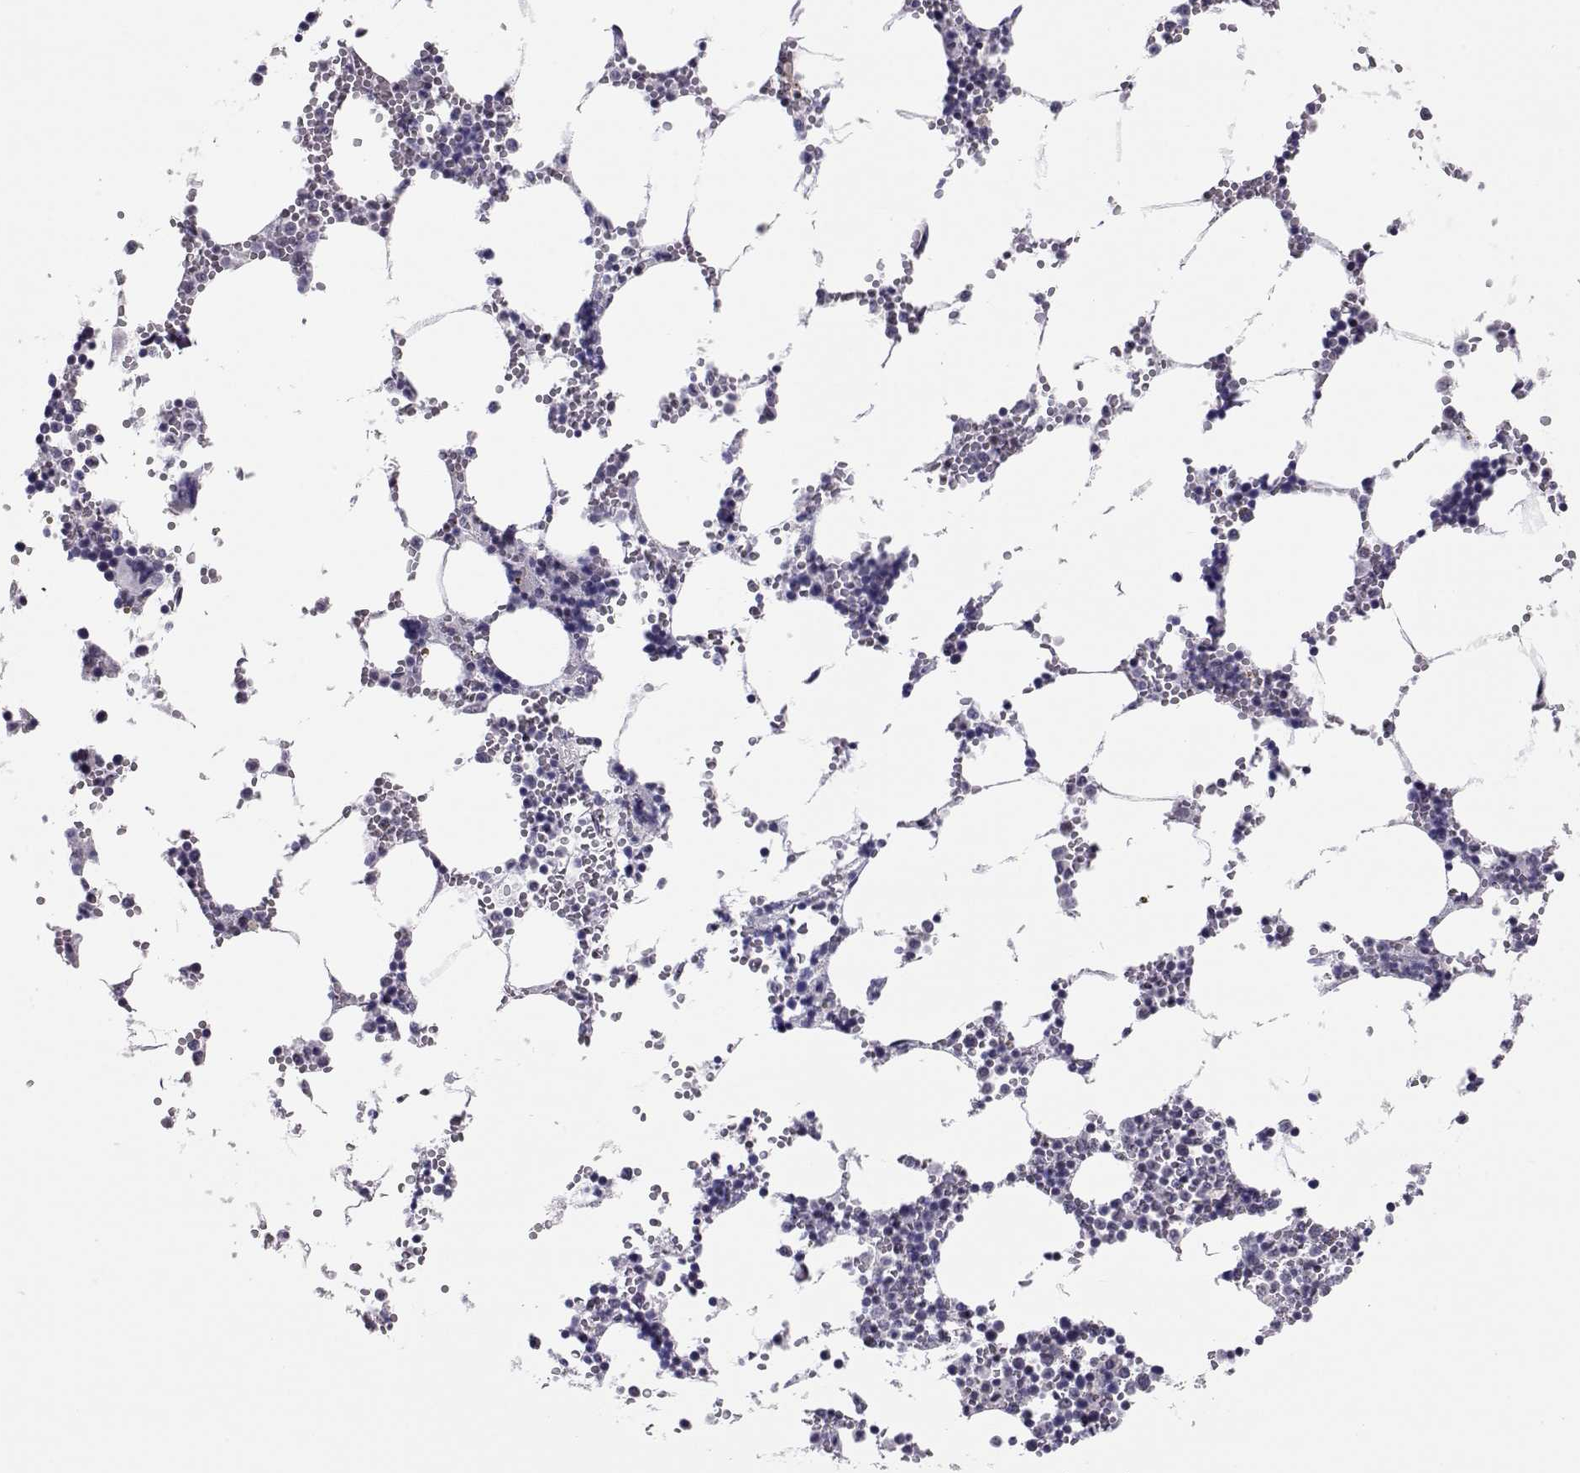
{"staining": {"intensity": "negative", "quantity": "none", "location": "none"}, "tissue": "bone marrow", "cell_type": "Hematopoietic cells", "image_type": "normal", "snomed": [{"axis": "morphology", "description": "Normal tissue, NOS"}, {"axis": "topography", "description": "Bone marrow"}], "caption": "Human bone marrow stained for a protein using immunohistochemistry reveals no expression in hematopoietic cells.", "gene": "SIX6", "patient": {"sex": "male", "age": 54}}